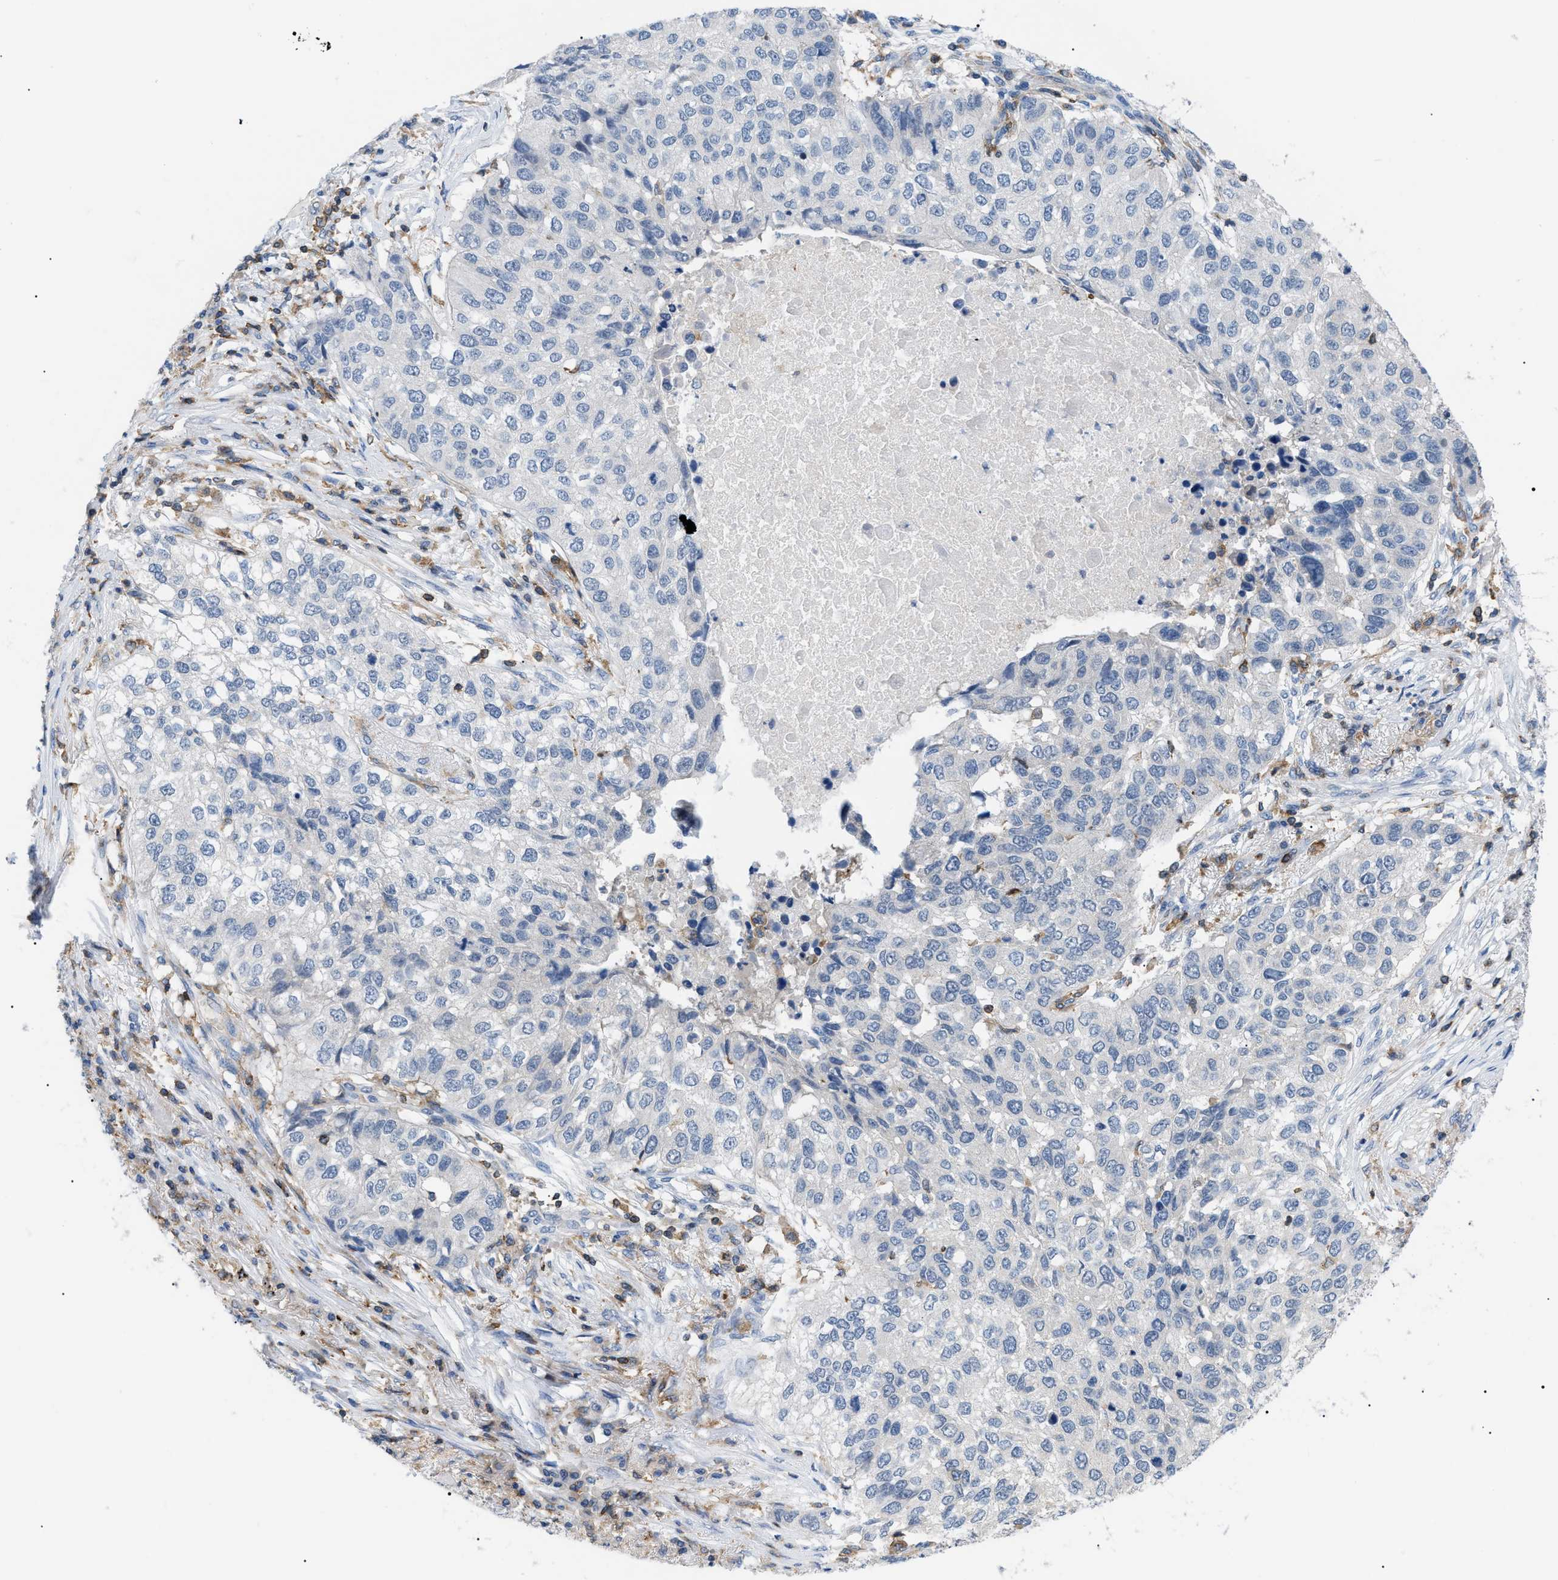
{"staining": {"intensity": "negative", "quantity": "none", "location": "none"}, "tissue": "lung cancer", "cell_type": "Tumor cells", "image_type": "cancer", "snomed": [{"axis": "morphology", "description": "Squamous cell carcinoma, NOS"}, {"axis": "topography", "description": "Lung"}], "caption": "Tumor cells are negative for brown protein staining in squamous cell carcinoma (lung). (DAB immunohistochemistry (IHC), high magnification).", "gene": "INPP5D", "patient": {"sex": "male", "age": 57}}